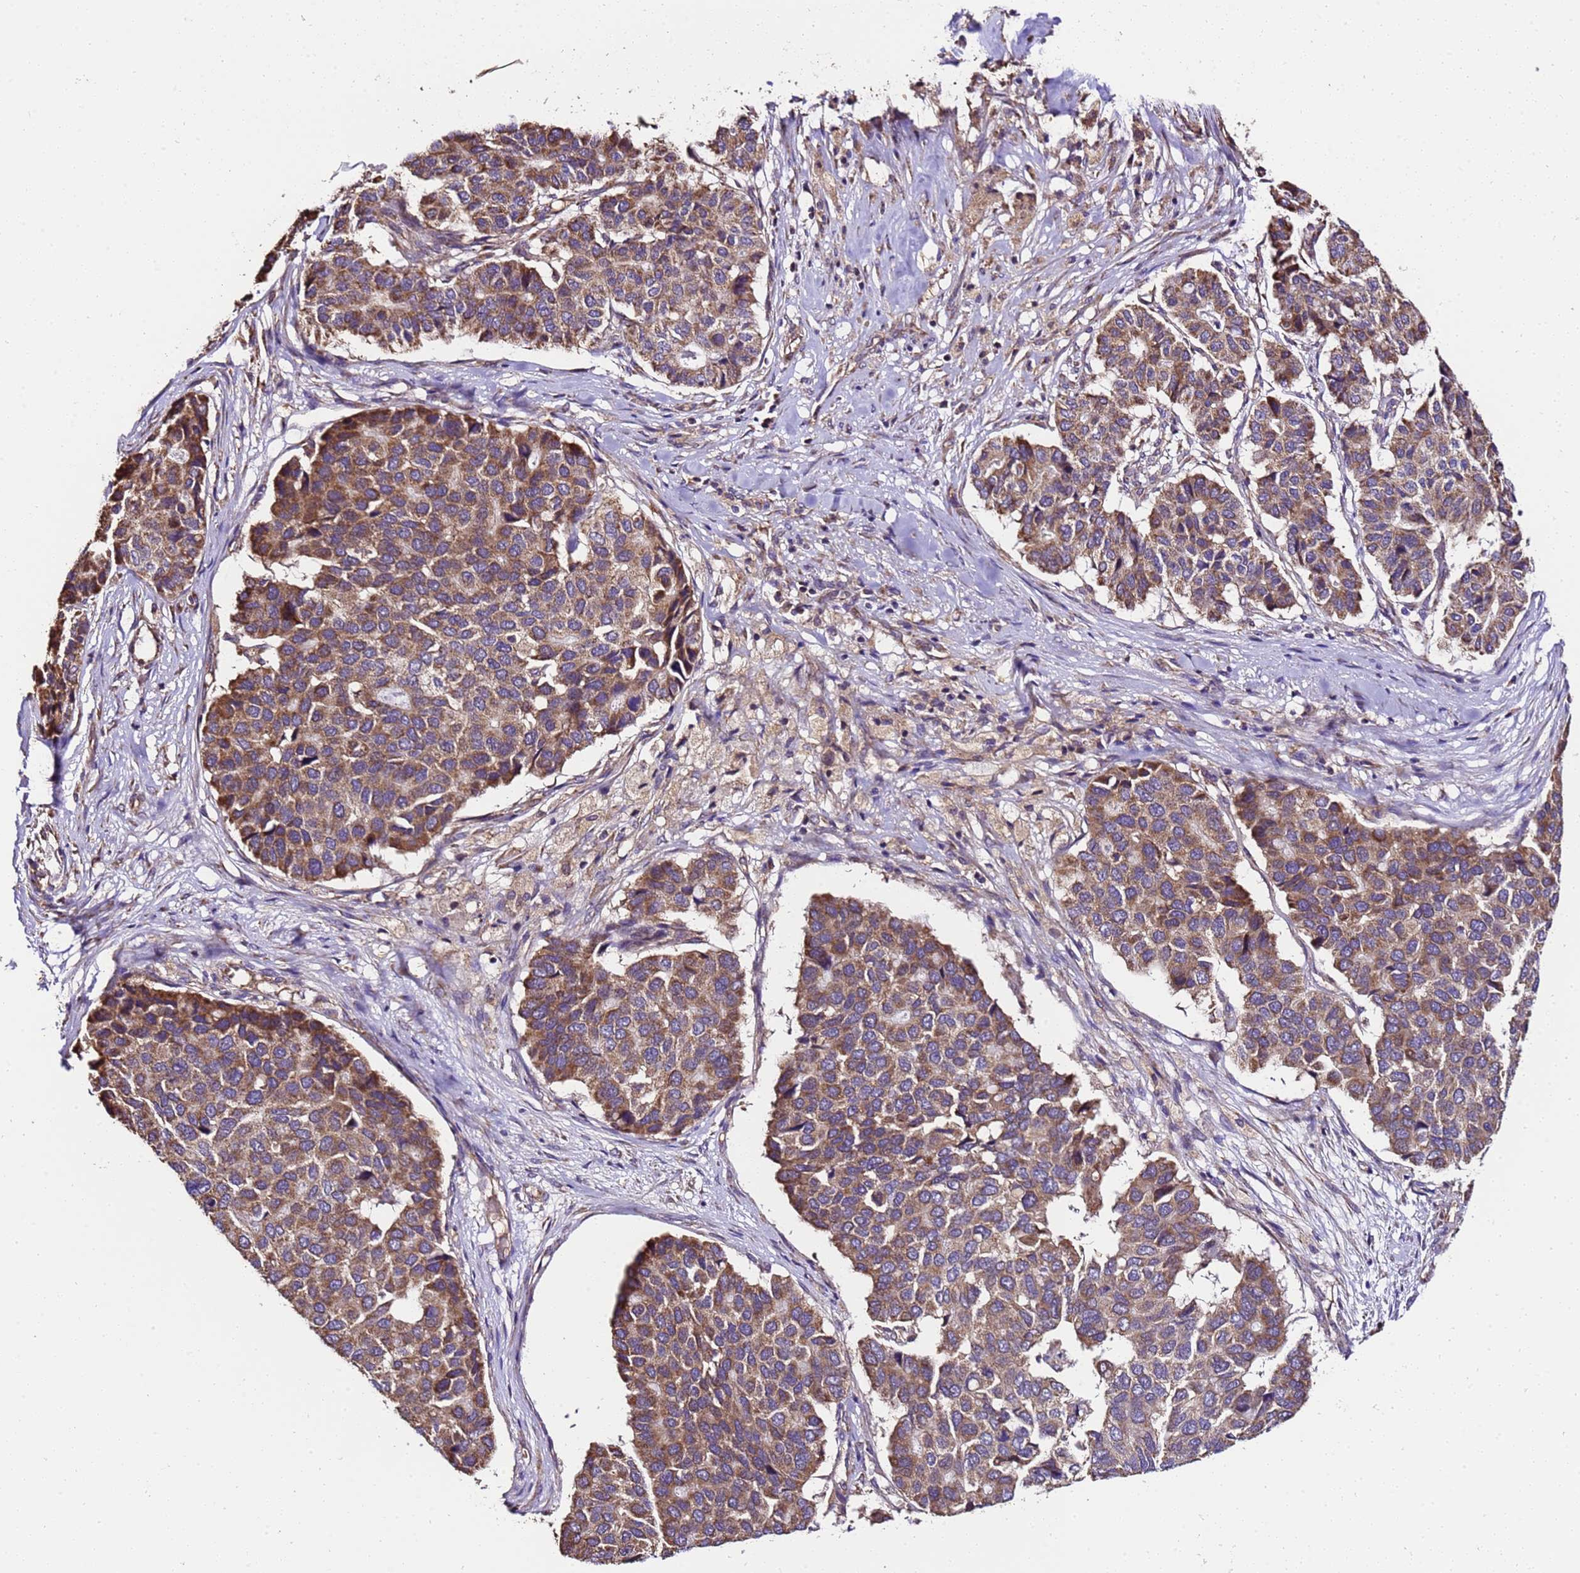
{"staining": {"intensity": "moderate", "quantity": ">75%", "location": "cytoplasmic/membranous"}, "tissue": "pancreatic cancer", "cell_type": "Tumor cells", "image_type": "cancer", "snomed": [{"axis": "morphology", "description": "Adenocarcinoma, NOS"}, {"axis": "topography", "description": "Pancreas"}], "caption": "Moderate cytoplasmic/membranous protein expression is identified in approximately >75% of tumor cells in pancreatic adenocarcinoma. (IHC, brightfield microscopy, high magnification).", "gene": "LRRIQ1", "patient": {"sex": "male", "age": 50}}